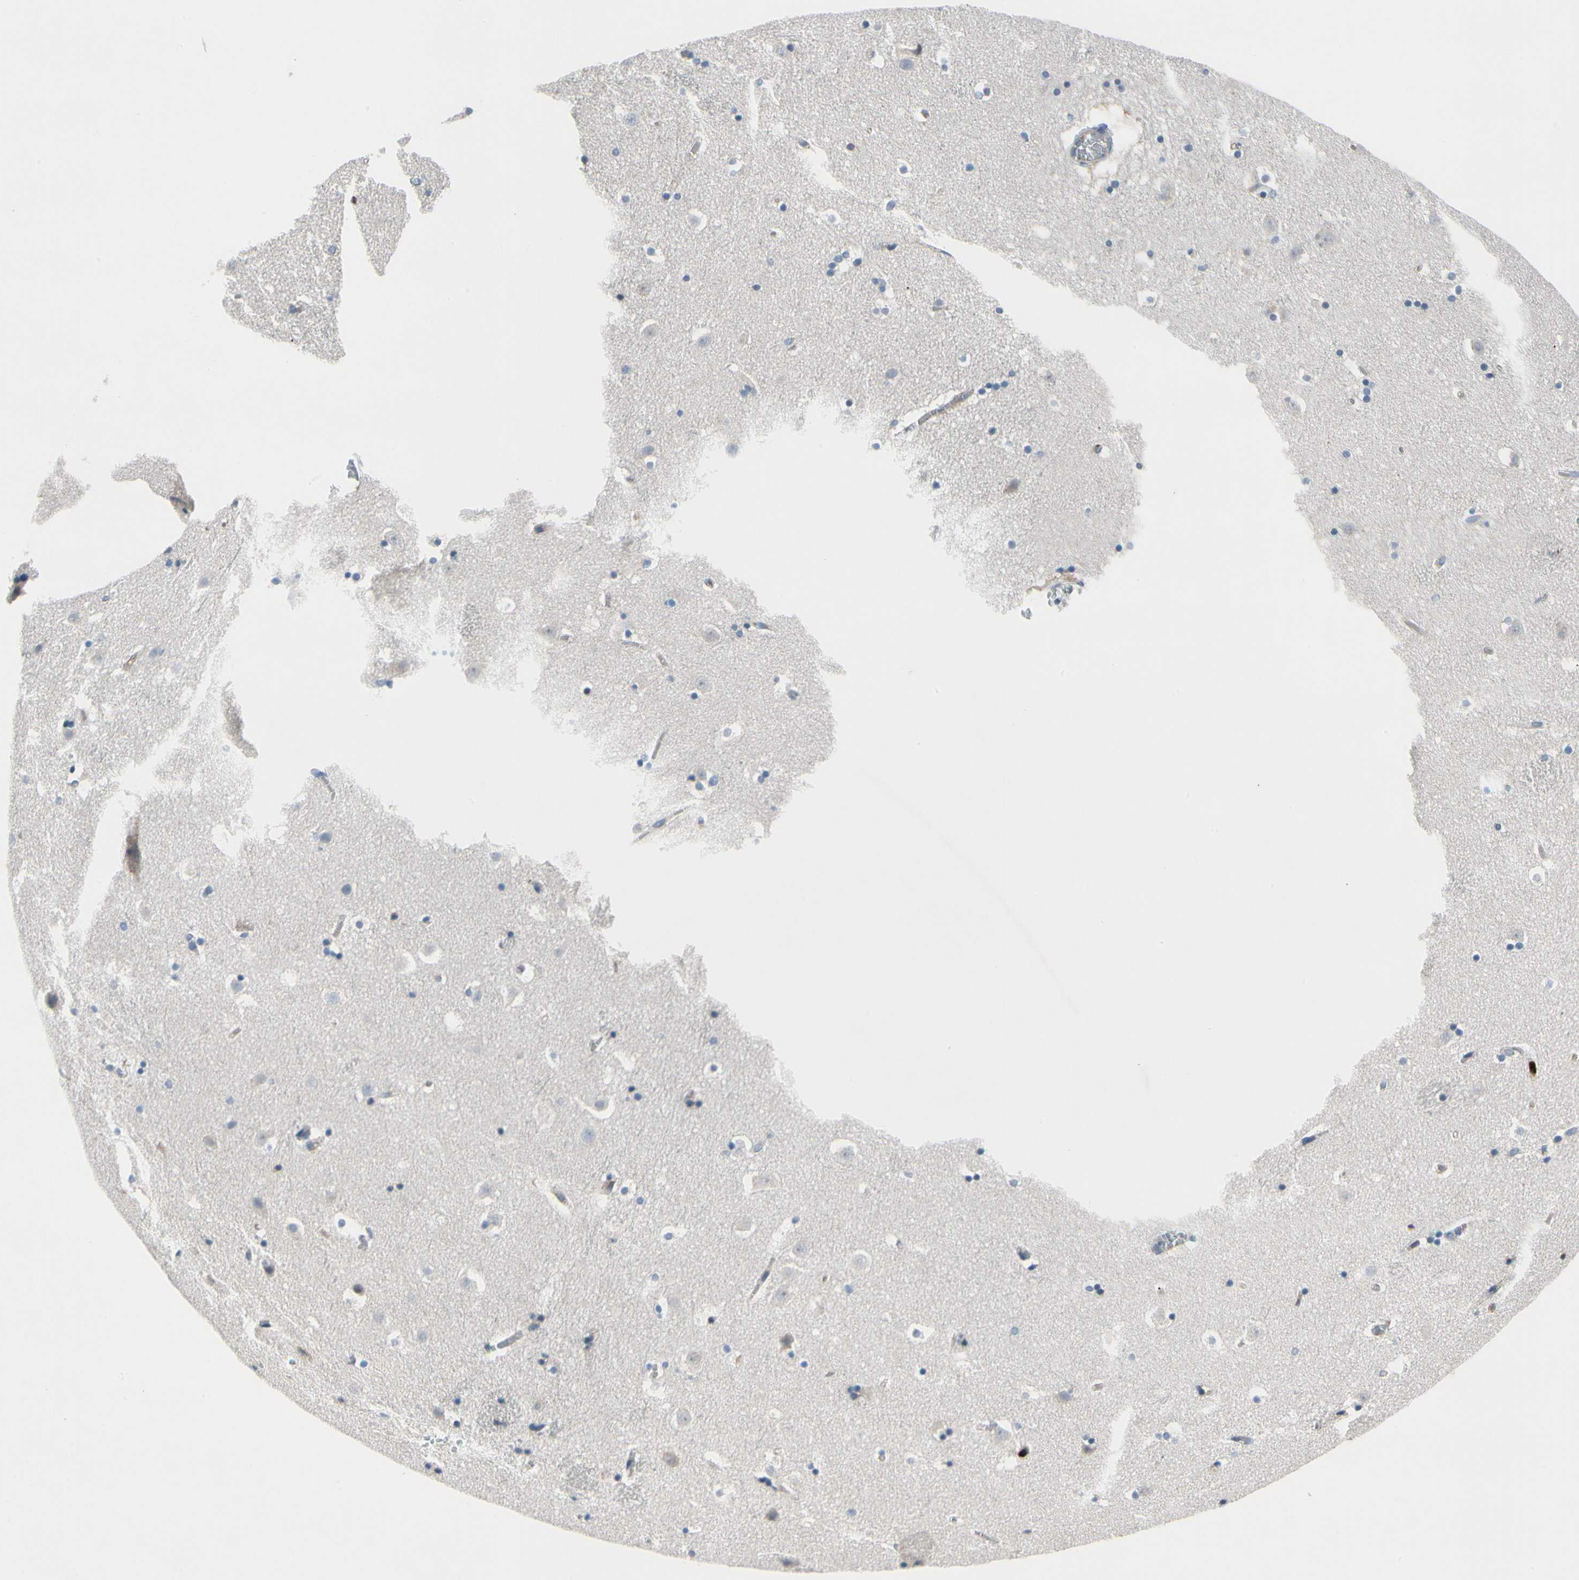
{"staining": {"intensity": "negative", "quantity": "none", "location": "none"}, "tissue": "caudate", "cell_type": "Glial cells", "image_type": "normal", "snomed": [{"axis": "morphology", "description": "Normal tissue, NOS"}, {"axis": "topography", "description": "Lateral ventricle wall"}], "caption": "An image of caudate stained for a protein shows no brown staining in glial cells.", "gene": "HJURP", "patient": {"sex": "male", "age": 45}}